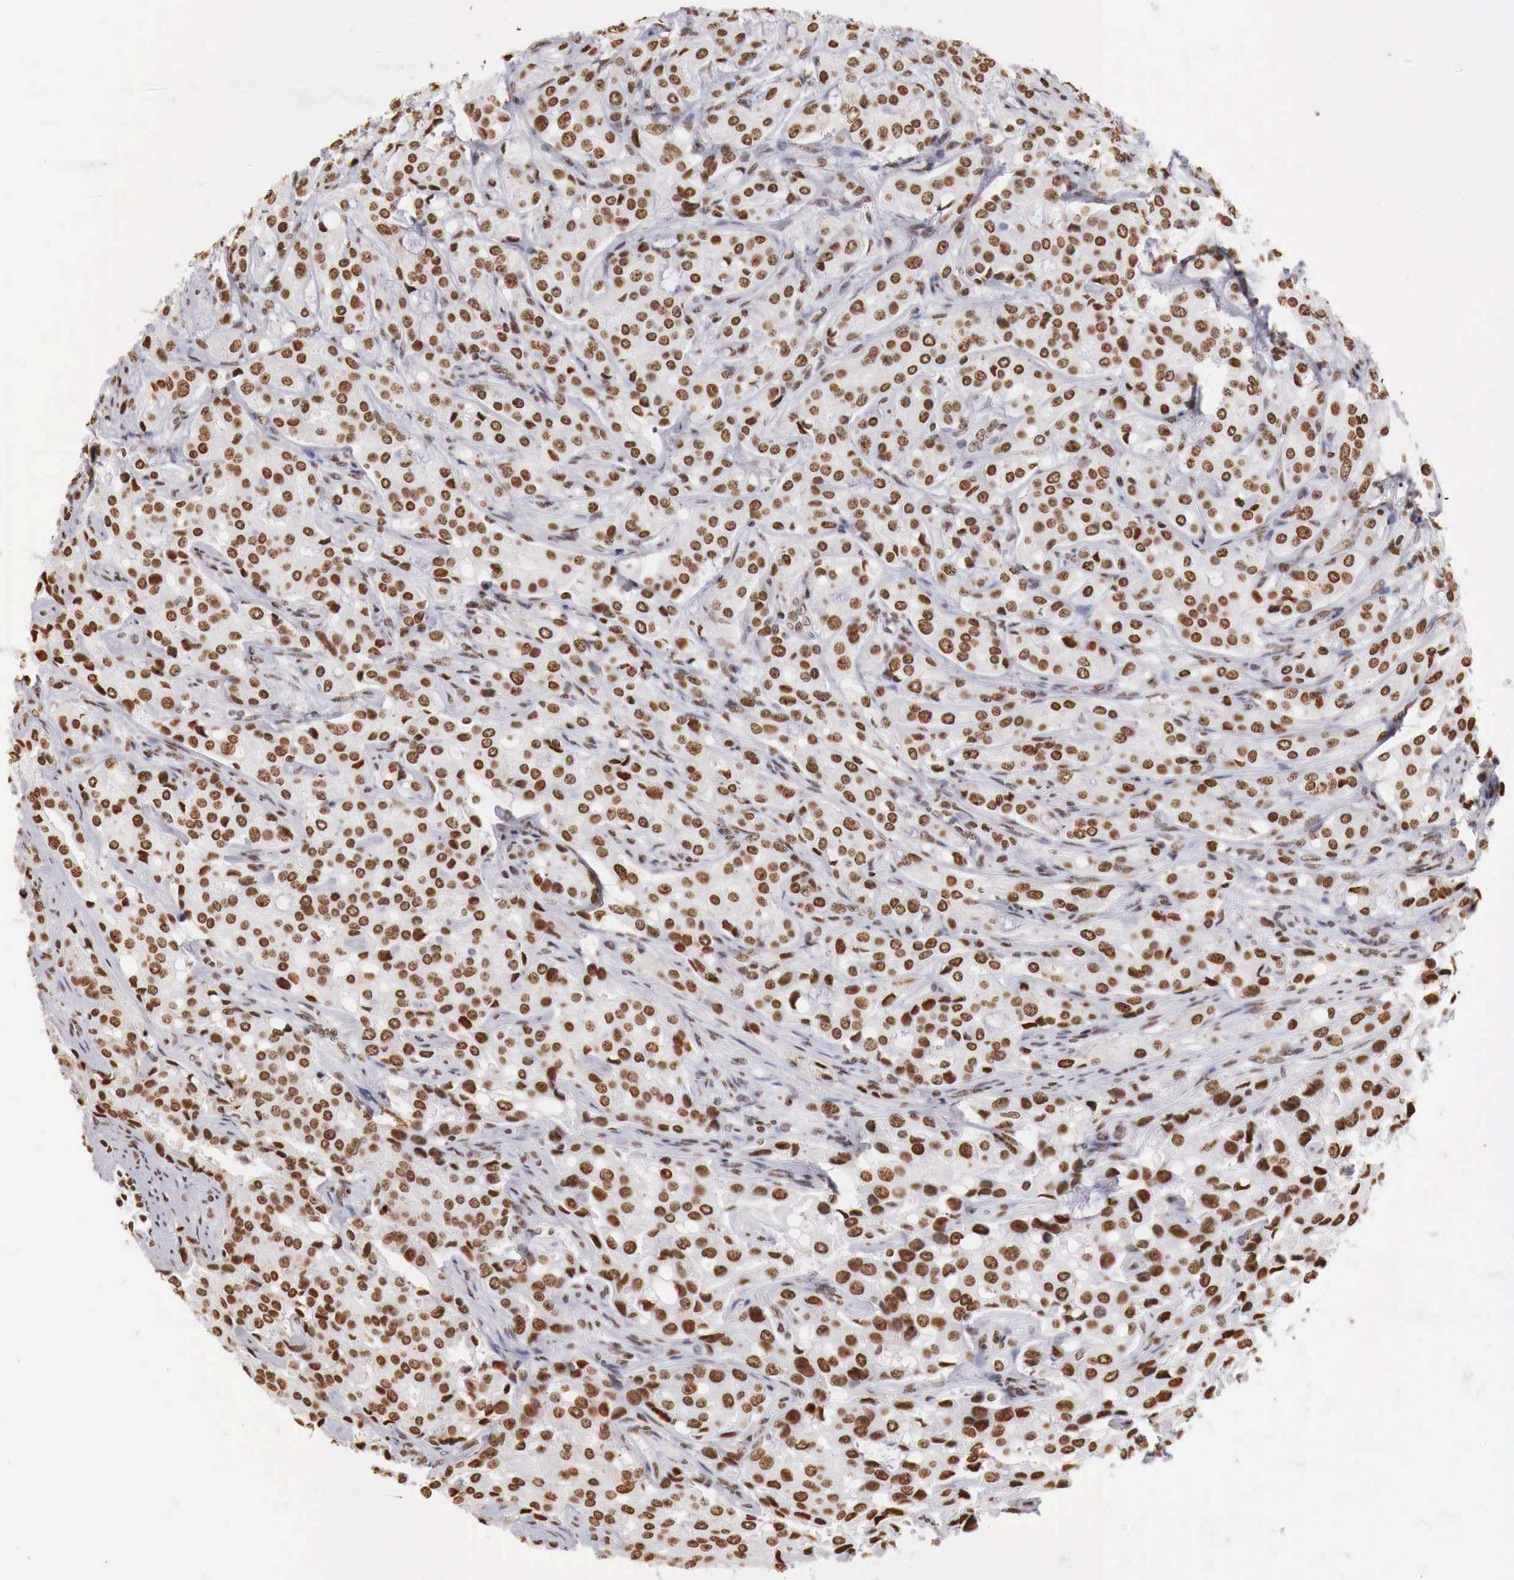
{"staining": {"intensity": "strong", "quantity": ">75%", "location": "nuclear"}, "tissue": "prostate cancer", "cell_type": "Tumor cells", "image_type": "cancer", "snomed": [{"axis": "morphology", "description": "Adenocarcinoma, Medium grade"}, {"axis": "topography", "description": "Prostate"}], "caption": "Human prostate adenocarcinoma (medium-grade) stained with a brown dye exhibits strong nuclear positive staining in about >75% of tumor cells.", "gene": "DKC1", "patient": {"sex": "male", "age": 72}}